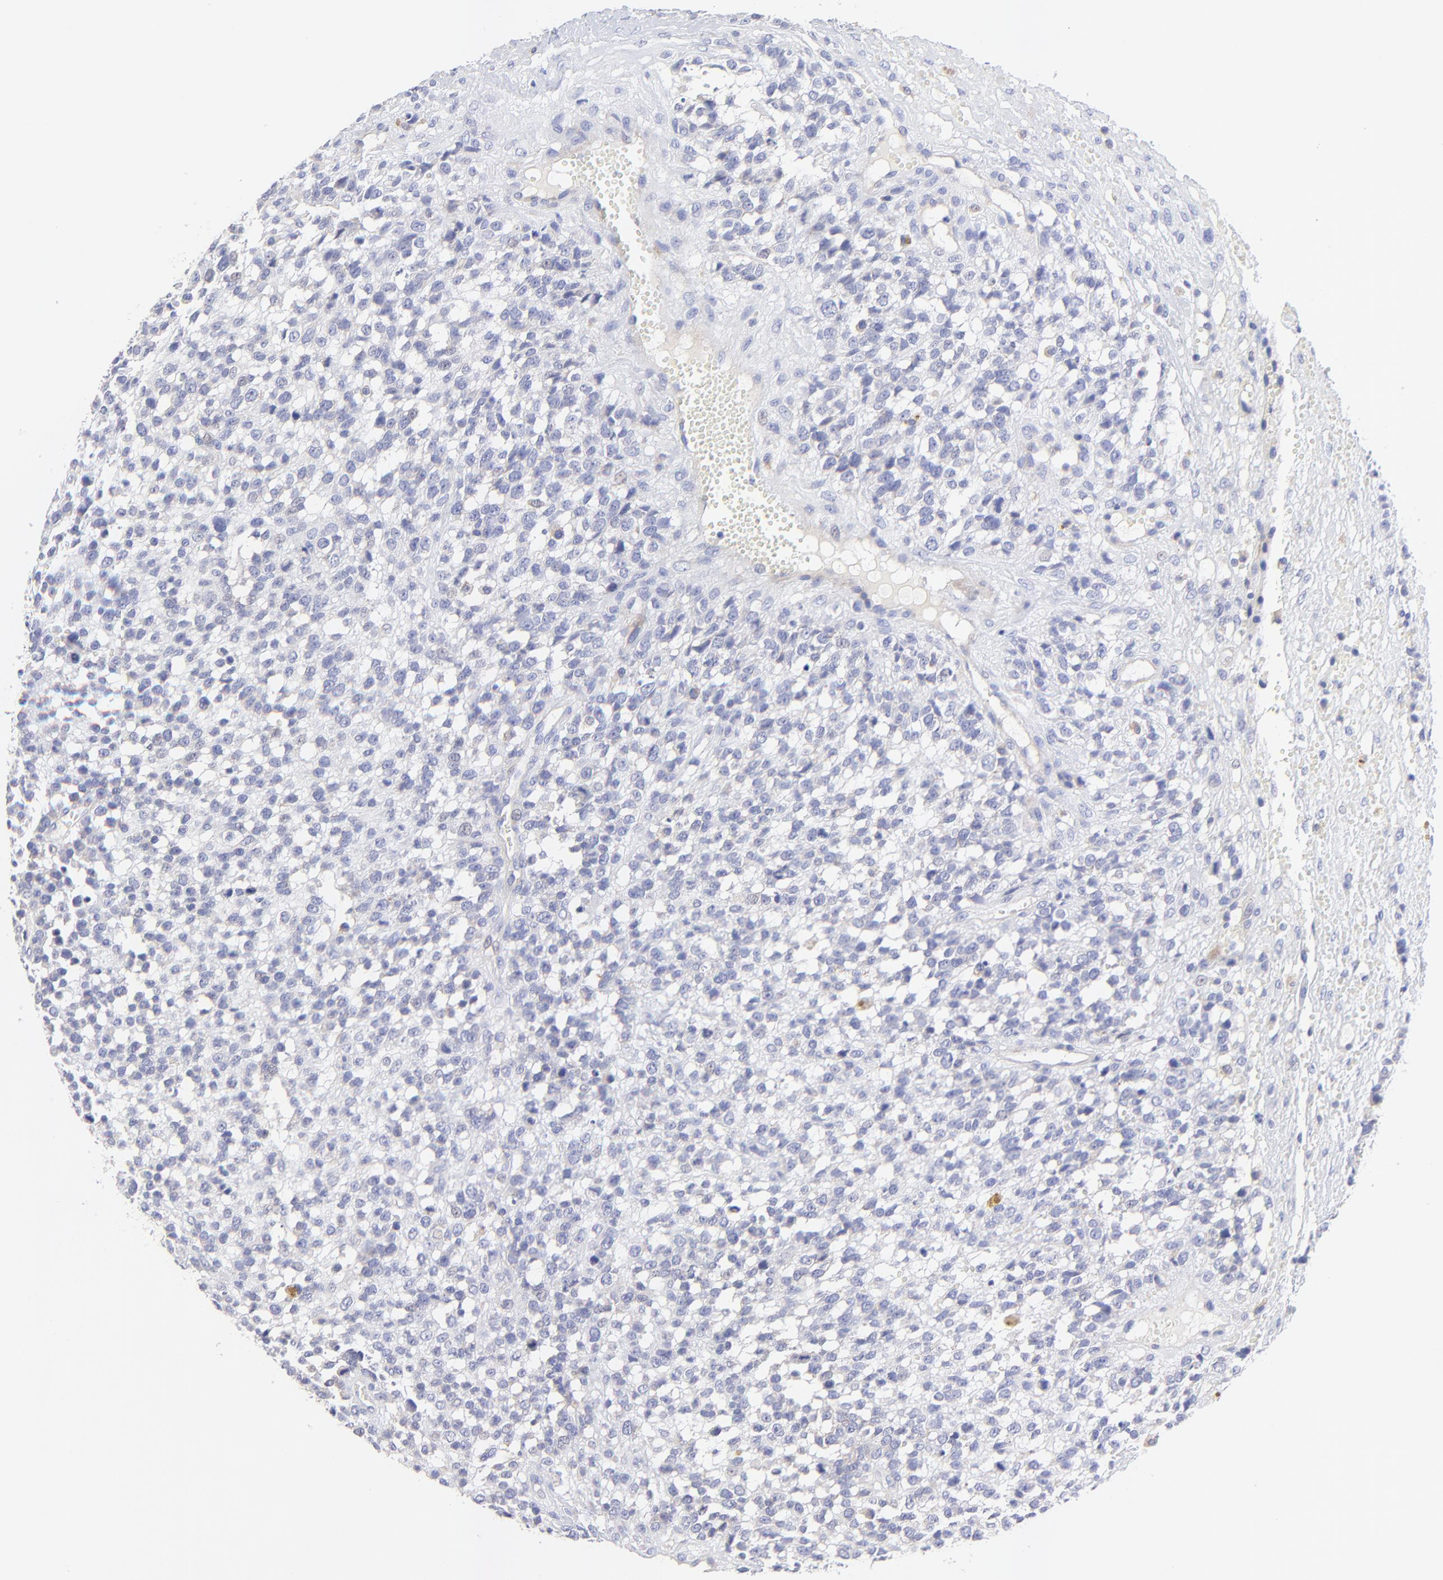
{"staining": {"intensity": "negative", "quantity": "none", "location": "none"}, "tissue": "glioma", "cell_type": "Tumor cells", "image_type": "cancer", "snomed": [{"axis": "morphology", "description": "Glioma, malignant, High grade"}, {"axis": "topography", "description": "Brain"}], "caption": "Glioma was stained to show a protein in brown. There is no significant expression in tumor cells.", "gene": "LHFPL1", "patient": {"sex": "male", "age": 66}}